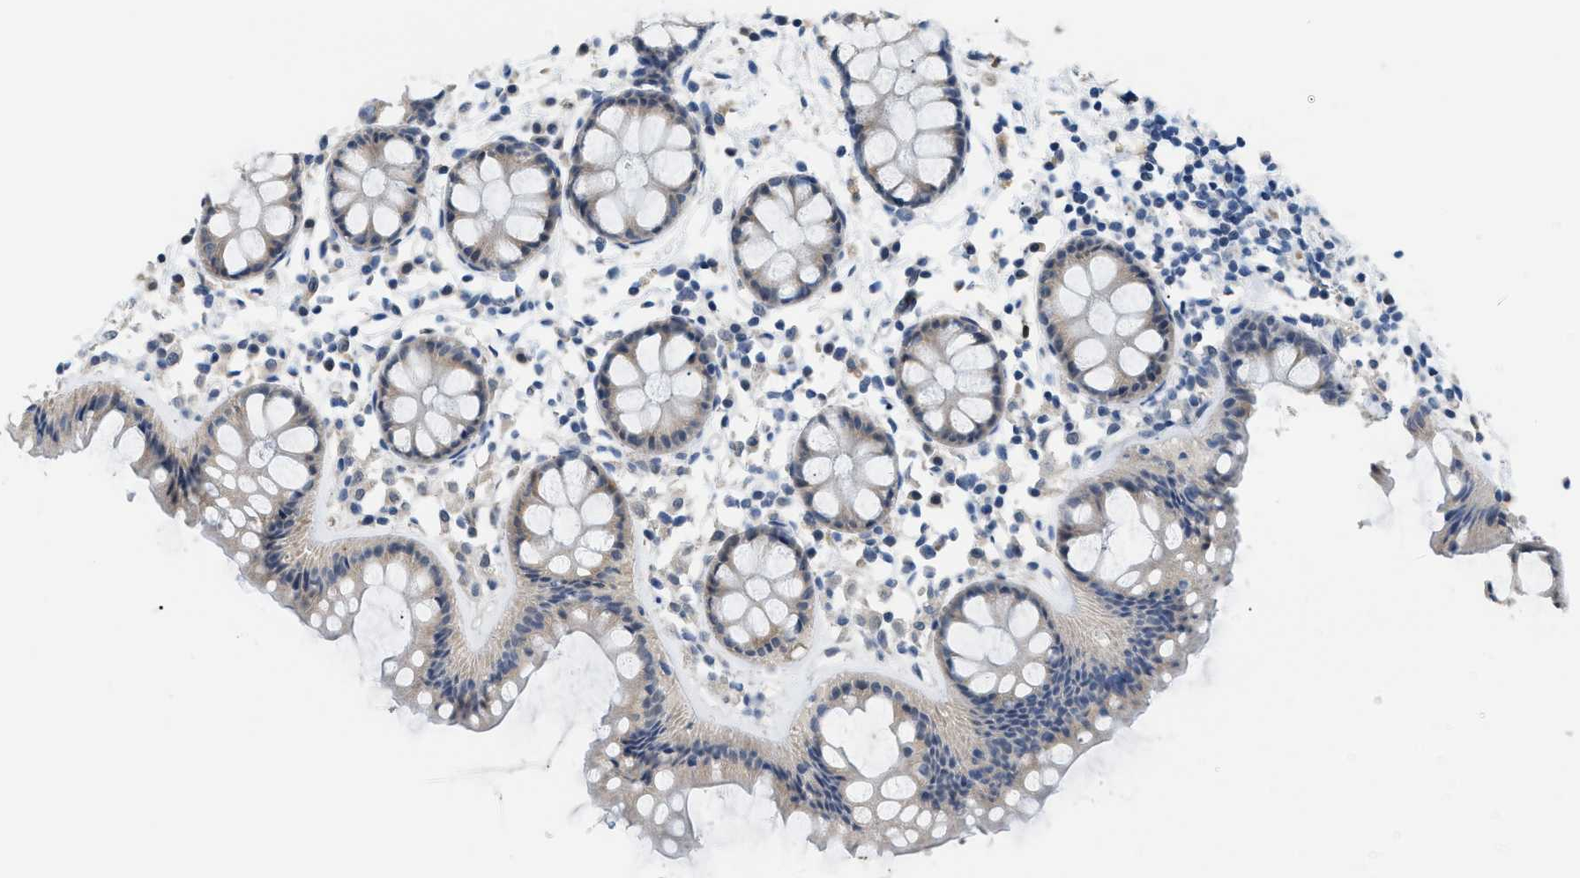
{"staining": {"intensity": "negative", "quantity": "none", "location": "none"}, "tissue": "rectum", "cell_type": "Glandular cells", "image_type": "normal", "snomed": [{"axis": "morphology", "description": "Normal tissue, NOS"}, {"axis": "topography", "description": "Rectum"}], "caption": "Rectum stained for a protein using IHC exhibits no expression glandular cells.", "gene": "PSAT1", "patient": {"sex": "female", "age": 66}}